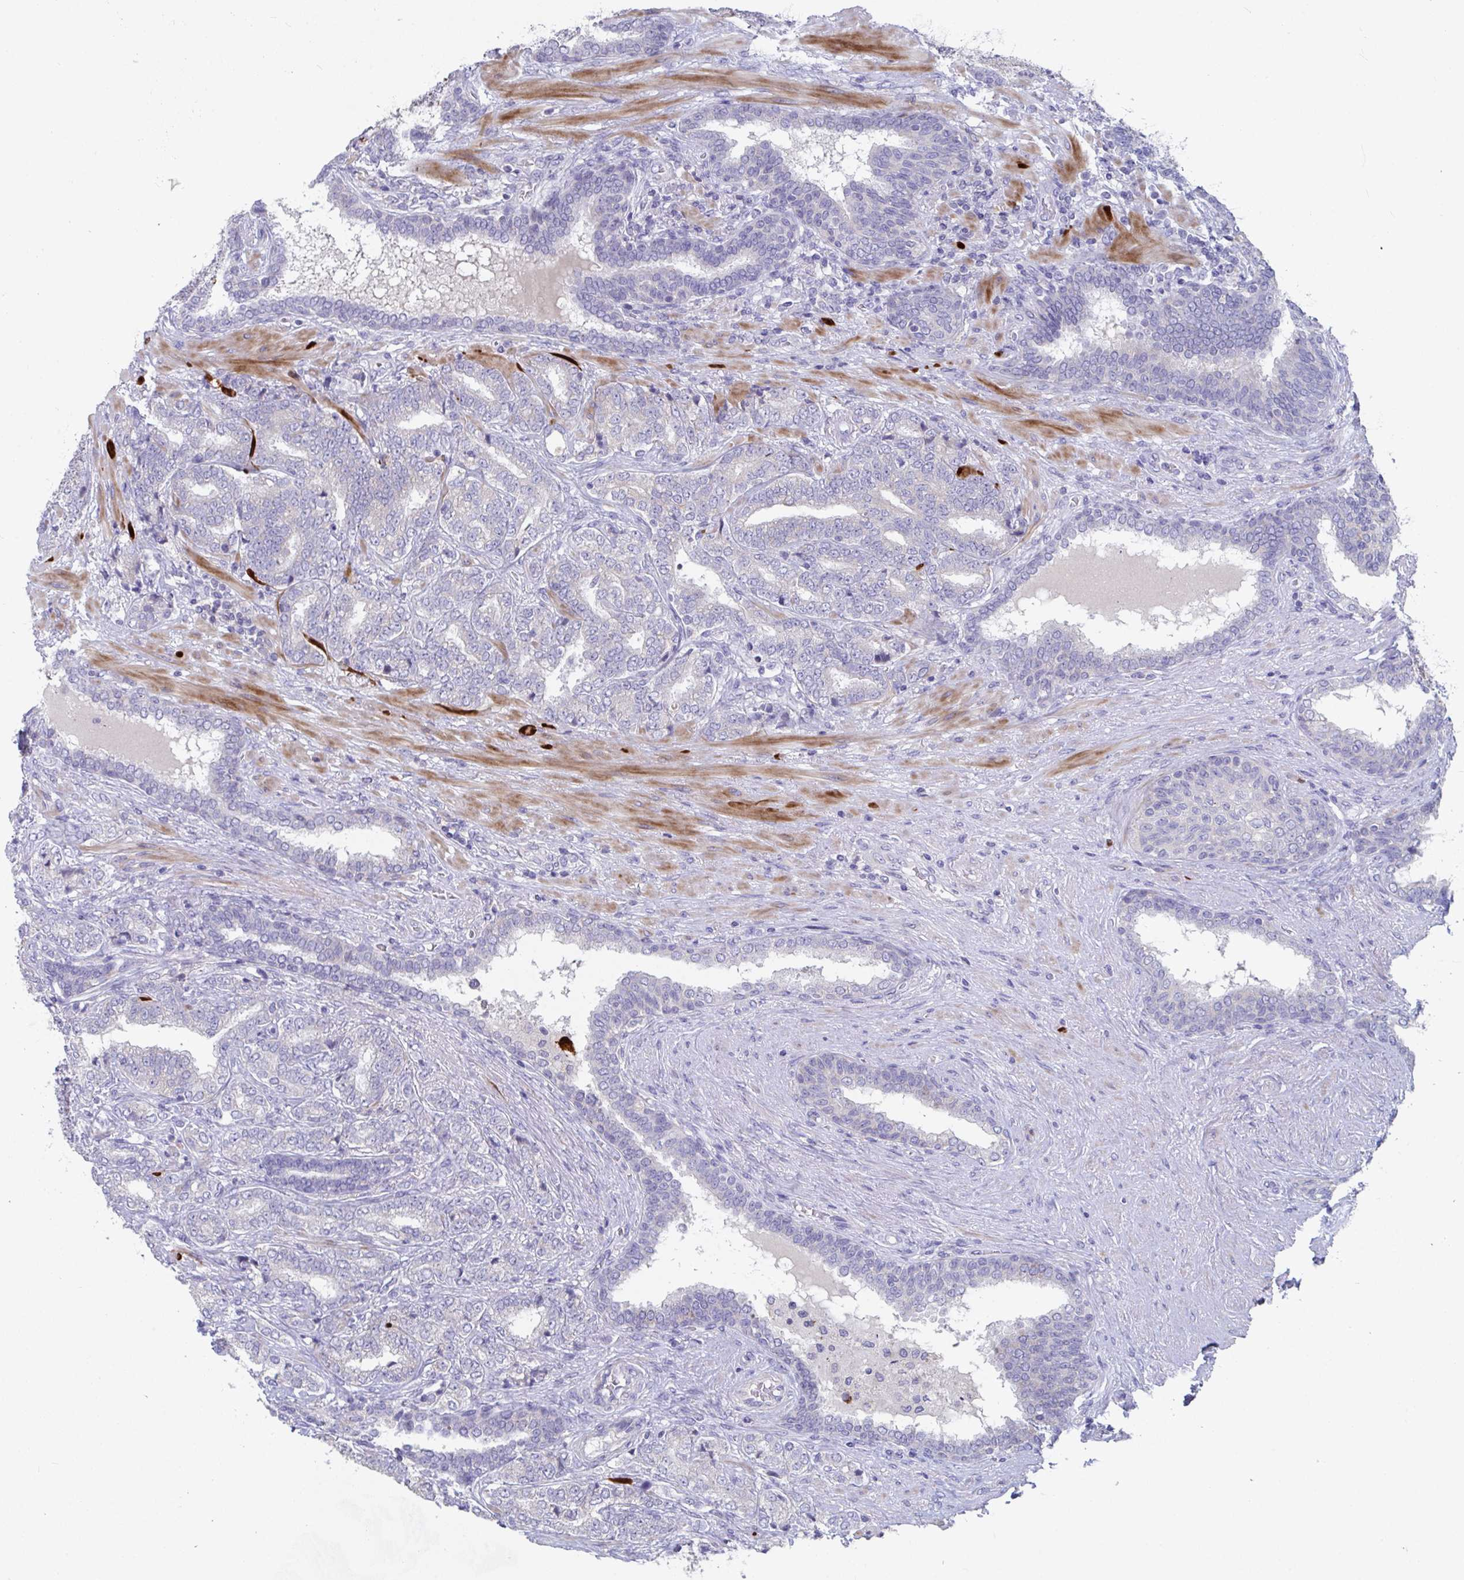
{"staining": {"intensity": "negative", "quantity": "none", "location": "none"}, "tissue": "prostate cancer", "cell_type": "Tumor cells", "image_type": "cancer", "snomed": [{"axis": "morphology", "description": "Adenocarcinoma, High grade"}, {"axis": "topography", "description": "Prostate"}], "caption": "DAB (3,3'-diaminobenzidine) immunohistochemical staining of adenocarcinoma (high-grade) (prostate) shows no significant expression in tumor cells.", "gene": "ZNF561", "patient": {"sex": "male", "age": 72}}